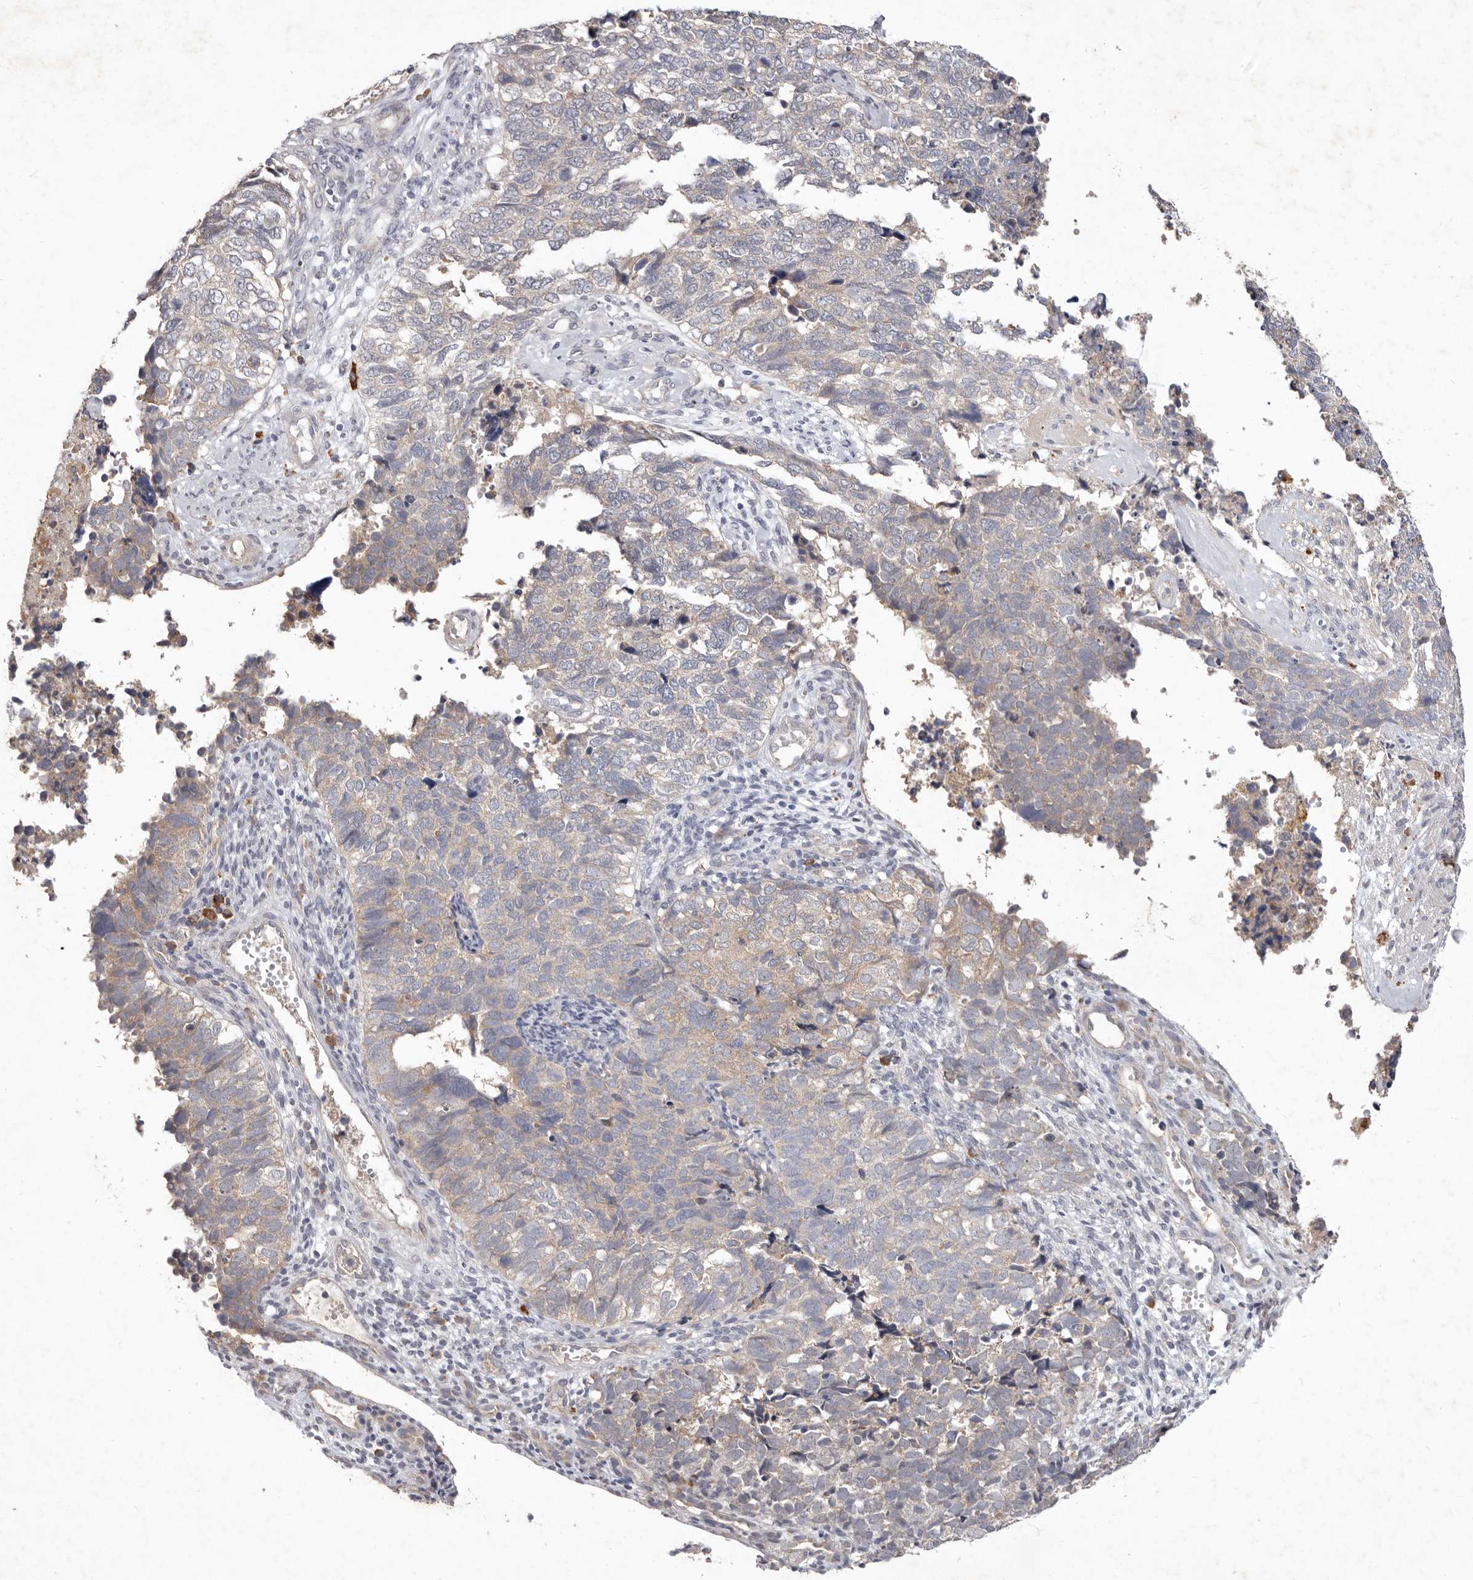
{"staining": {"intensity": "weak", "quantity": "25%-75%", "location": "cytoplasmic/membranous"}, "tissue": "cervical cancer", "cell_type": "Tumor cells", "image_type": "cancer", "snomed": [{"axis": "morphology", "description": "Squamous cell carcinoma, NOS"}, {"axis": "topography", "description": "Cervix"}], "caption": "Human cervical squamous cell carcinoma stained for a protein (brown) displays weak cytoplasmic/membranous positive staining in approximately 25%-75% of tumor cells.", "gene": "WDR77", "patient": {"sex": "female", "age": 63}}